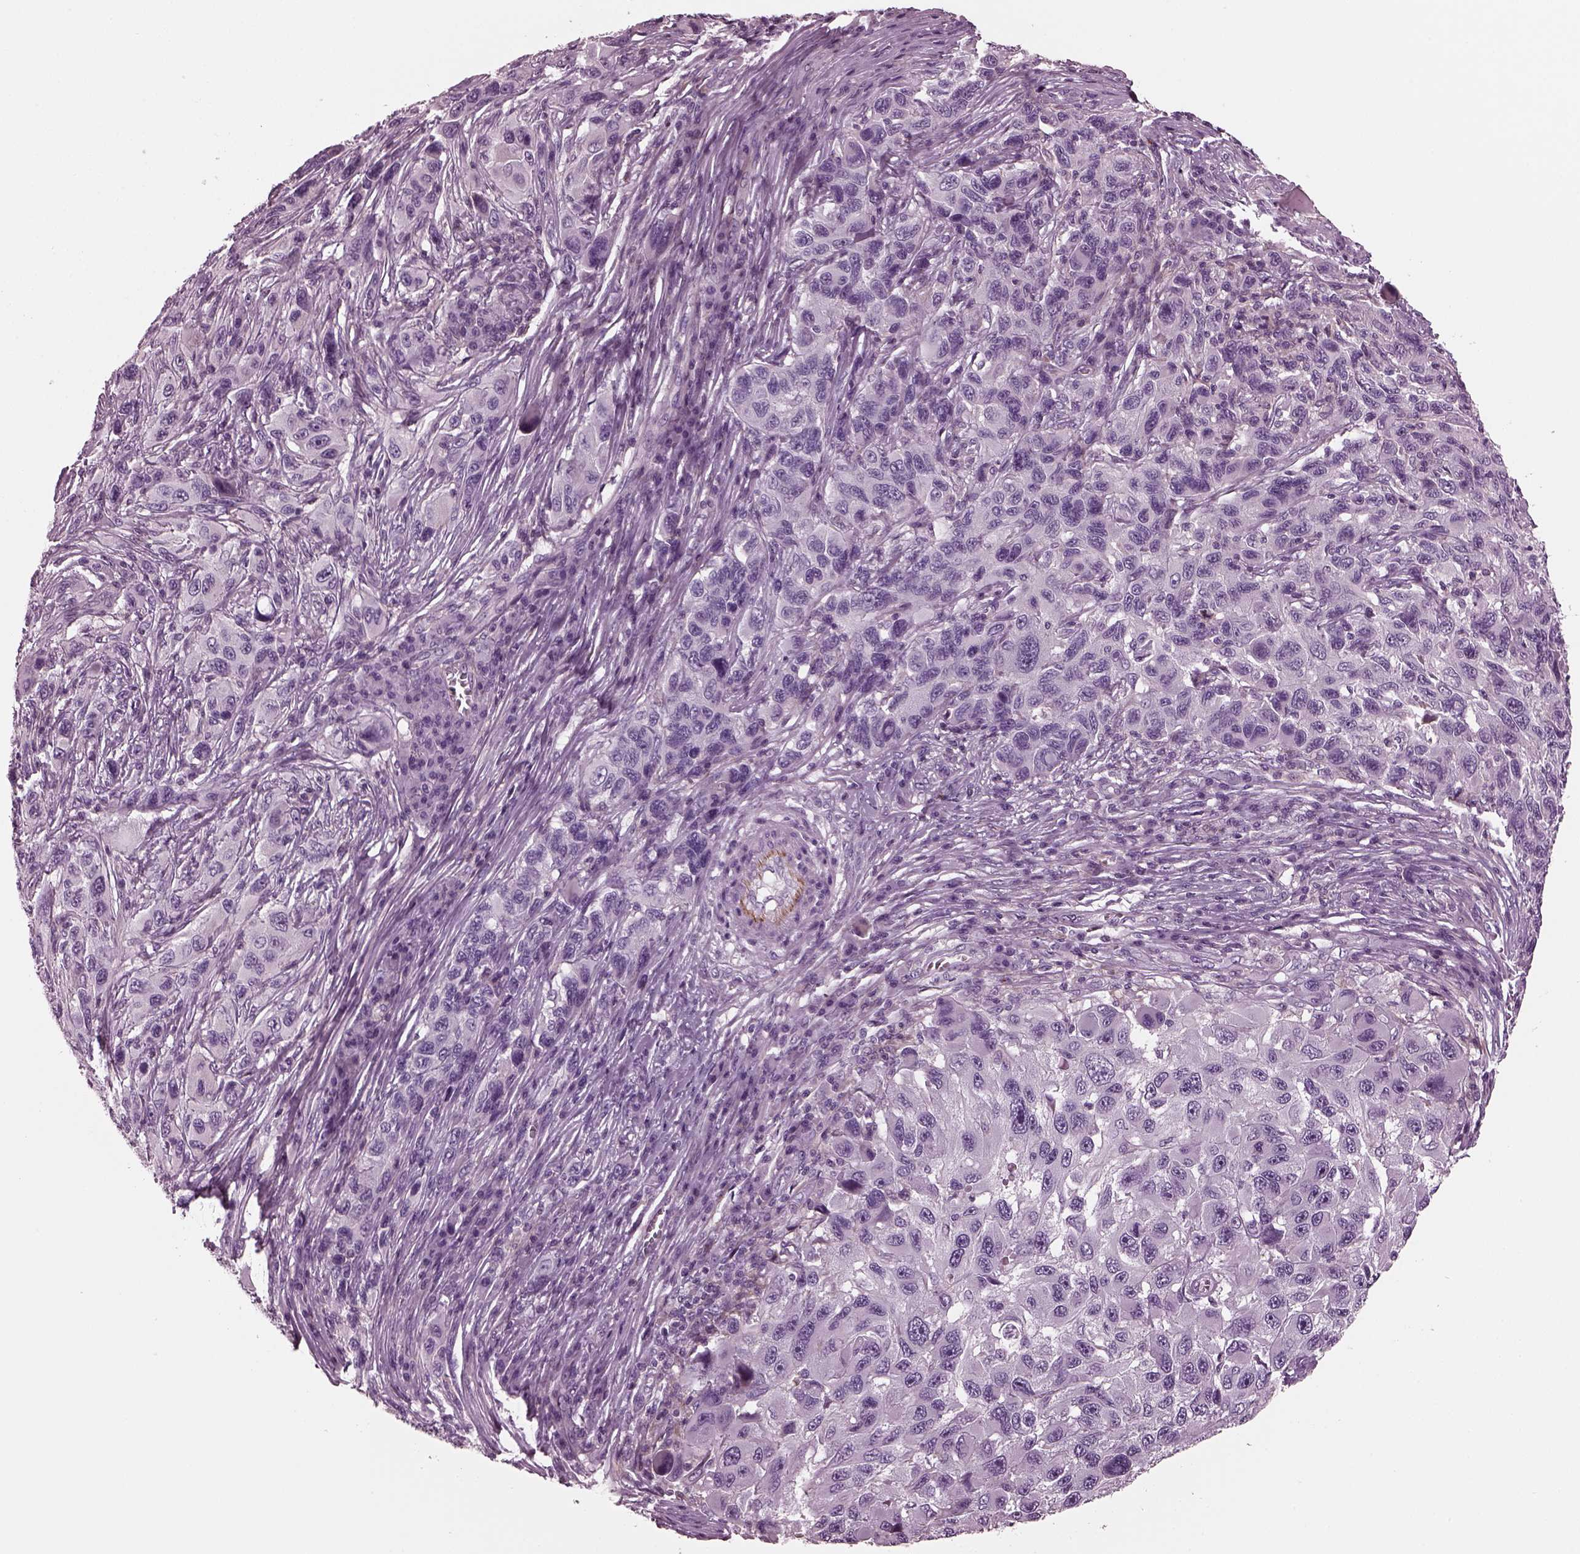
{"staining": {"intensity": "negative", "quantity": "none", "location": "none"}, "tissue": "melanoma", "cell_type": "Tumor cells", "image_type": "cancer", "snomed": [{"axis": "morphology", "description": "Malignant melanoma, NOS"}, {"axis": "topography", "description": "Skin"}], "caption": "Malignant melanoma stained for a protein using immunohistochemistry shows no staining tumor cells.", "gene": "GDF11", "patient": {"sex": "male", "age": 53}}